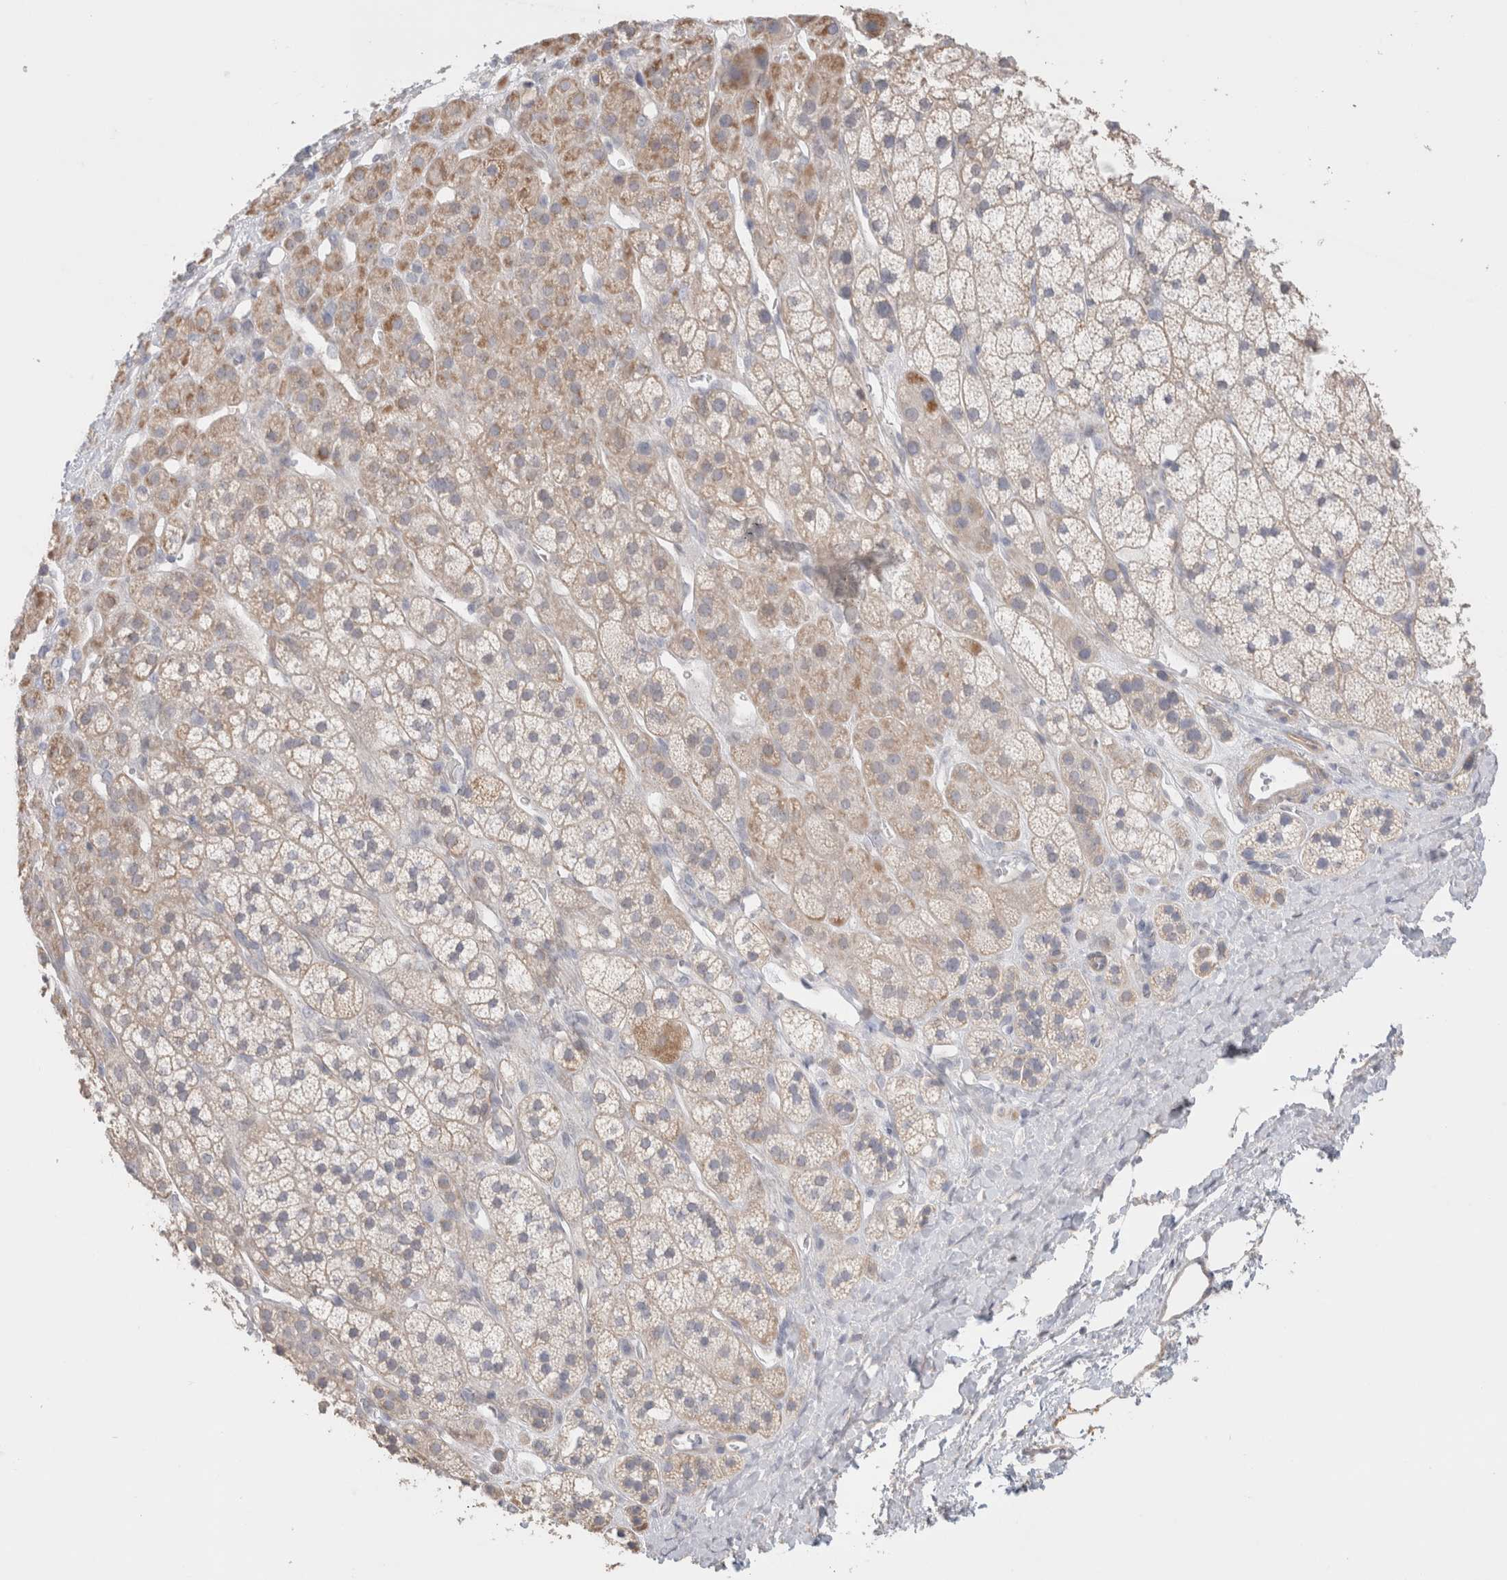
{"staining": {"intensity": "moderate", "quantity": "<25%", "location": "cytoplasmic/membranous"}, "tissue": "adrenal gland", "cell_type": "Glandular cells", "image_type": "normal", "snomed": [{"axis": "morphology", "description": "Normal tissue, NOS"}, {"axis": "topography", "description": "Adrenal gland"}], "caption": "High-magnification brightfield microscopy of benign adrenal gland stained with DAB (3,3'-diaminobenzidine) (brown) and counterstained with hematoxylin (blue). glandular cells exhibit moderate cytoplasmic/membranous positivity is seen in about<25% of cells.", "gene": "DMD", "patient": {"sex": "male", "age": 56}}